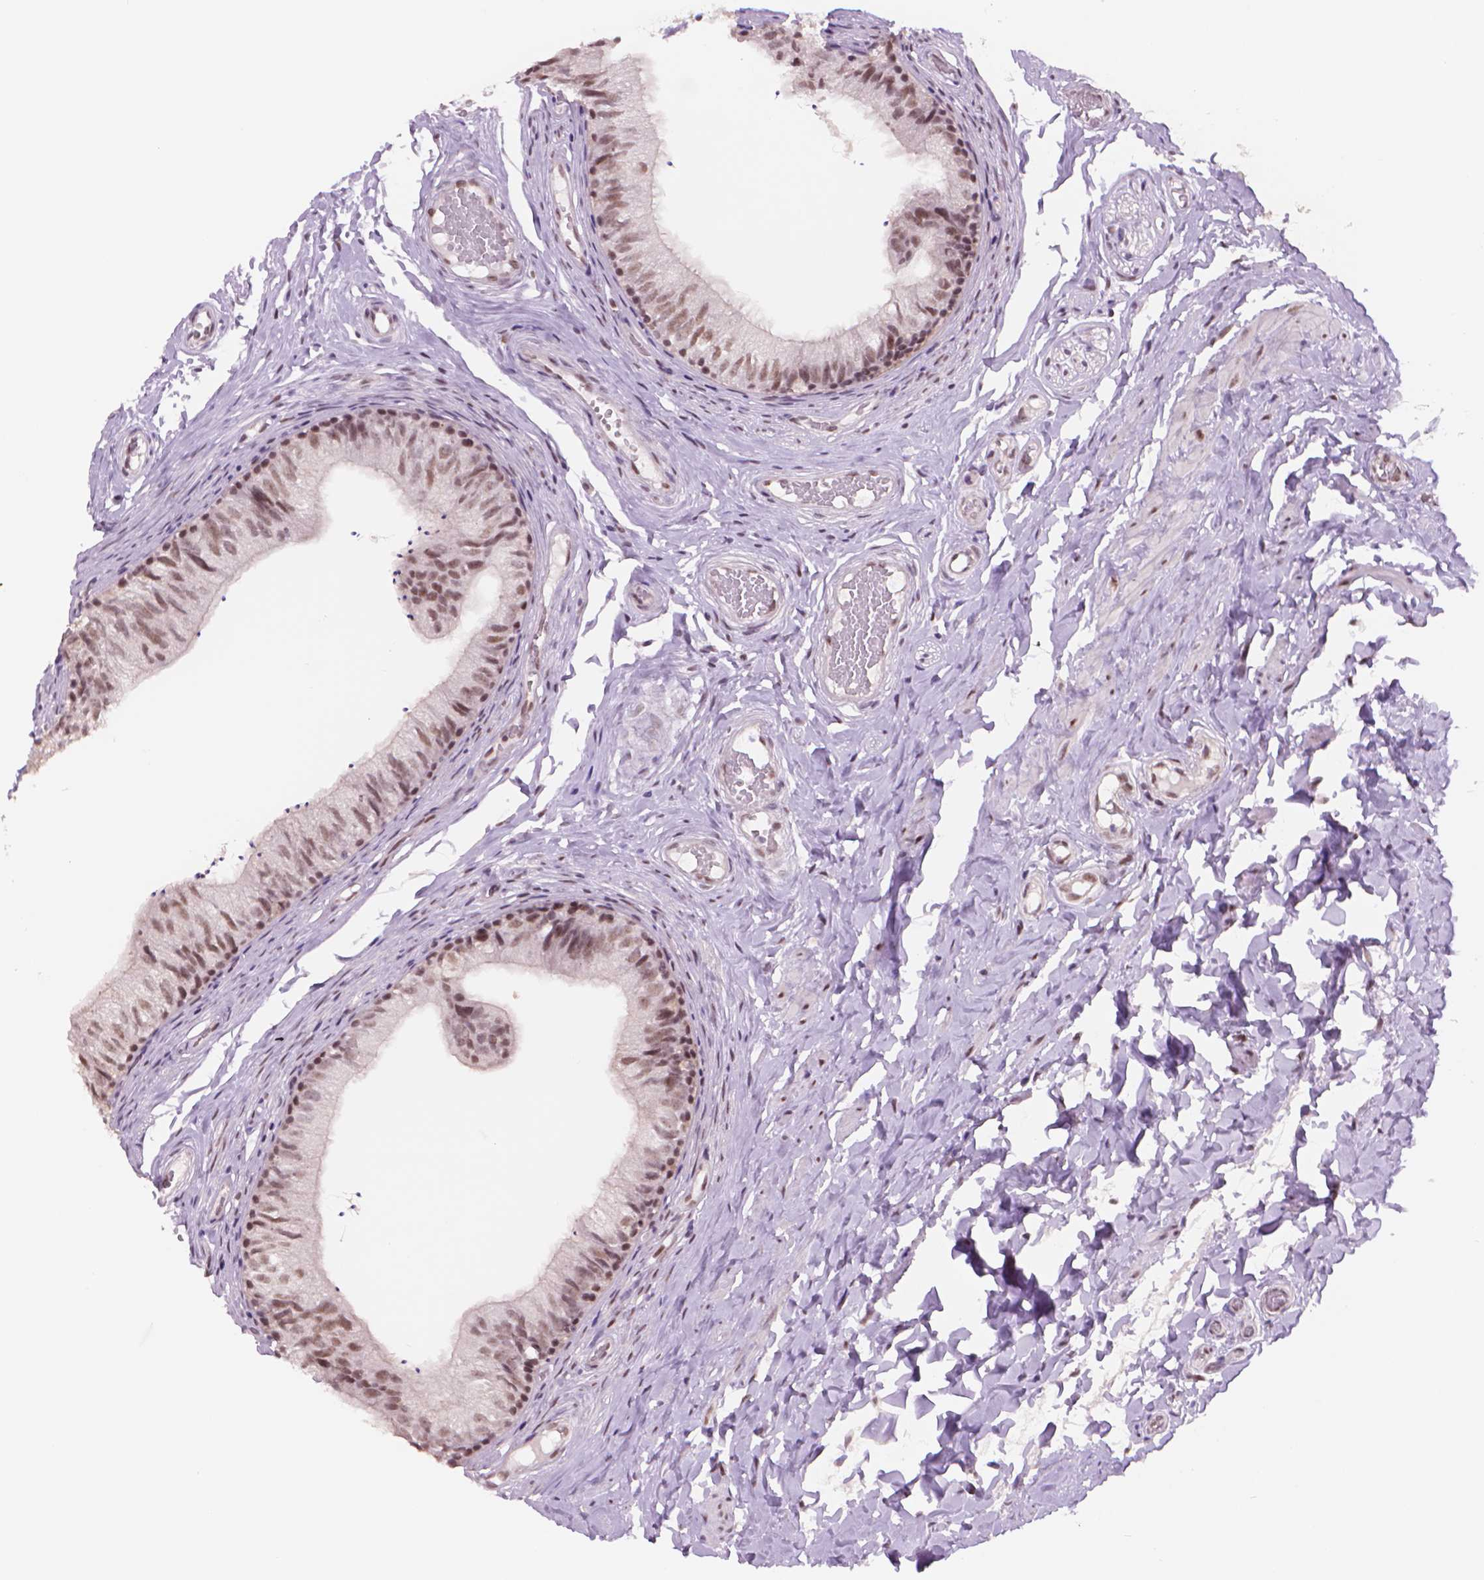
{"staining": {"intensity": "moderate", "quantity": ">75%", "location": "nuclear"}, "tissue": "epididymis", "cell_type": "Glandular cells", "image_type": "normal", "snomed": [{"axis": "morphology", "description": "Normal tissue, NOS"}, {"axis": "topography", "description": "Epididymis"}], "caption": "The immunohistochemical stain highlights moderate nuclear staining in glandular cells of unremarkable epididymis.", "gene": "POLR3D", "patient": {"sex": "male", "age": 29}}